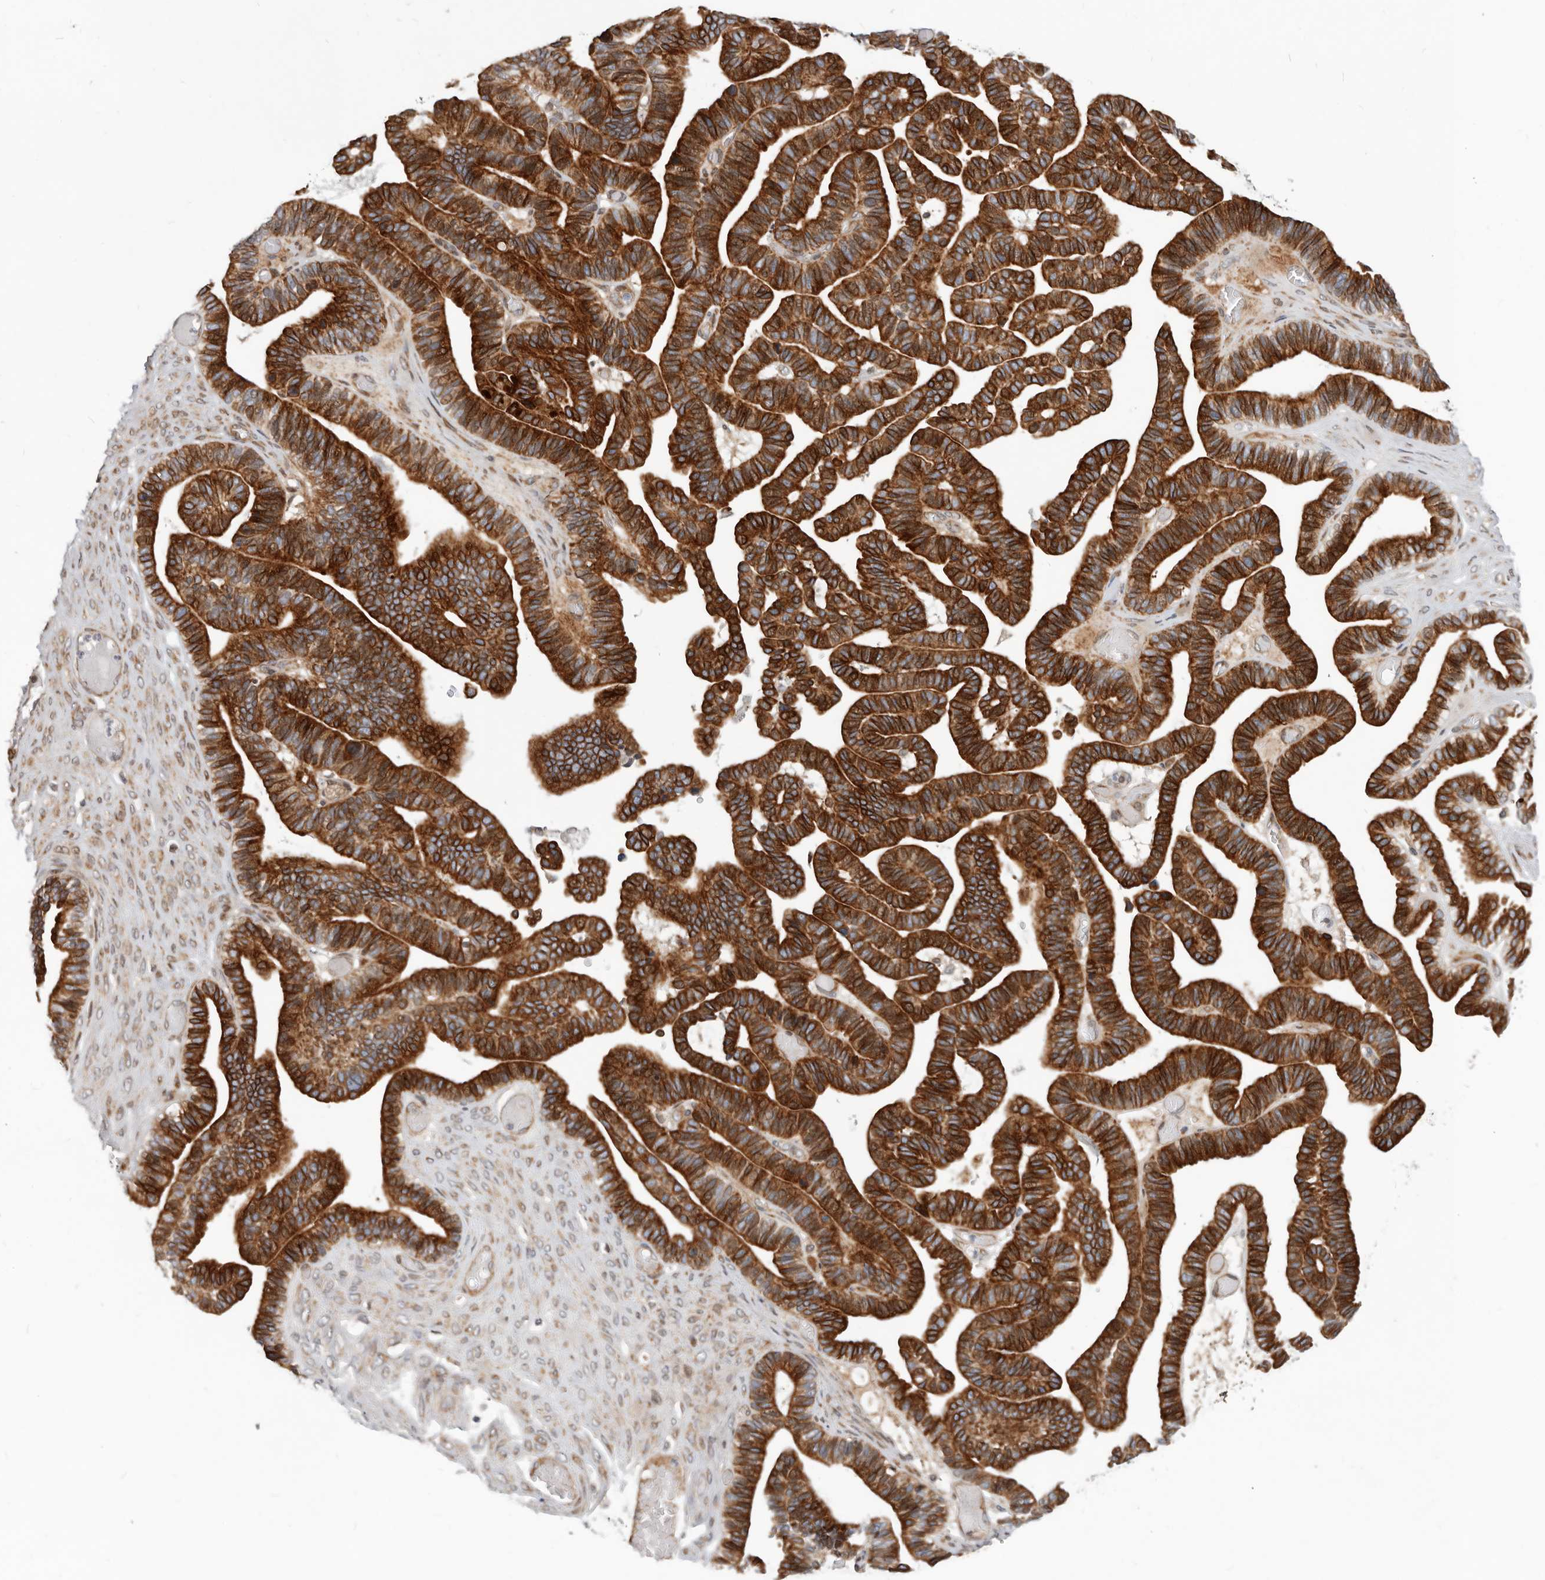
{"staining": {"intensity": "strong", "quantity": ">75%", "location": "cytoplasmic/membranous"}, "tissue": "ovarian cancer", "cell_type": "Tumor cells", "image_type": "cancer", "snomed": [{"axis": "morphology", "description": "Cystadenocarcinoma, serous, NOS"}, {"axis": "topography", "description": "Ovary"}], "caption": "Tumor cells exhibit strong cytoplasmic/membranous staining in about >75% of cells in ovarian cancer.", "gene": "NPY4R", "patient": {"sex": "female", "age": 56}}